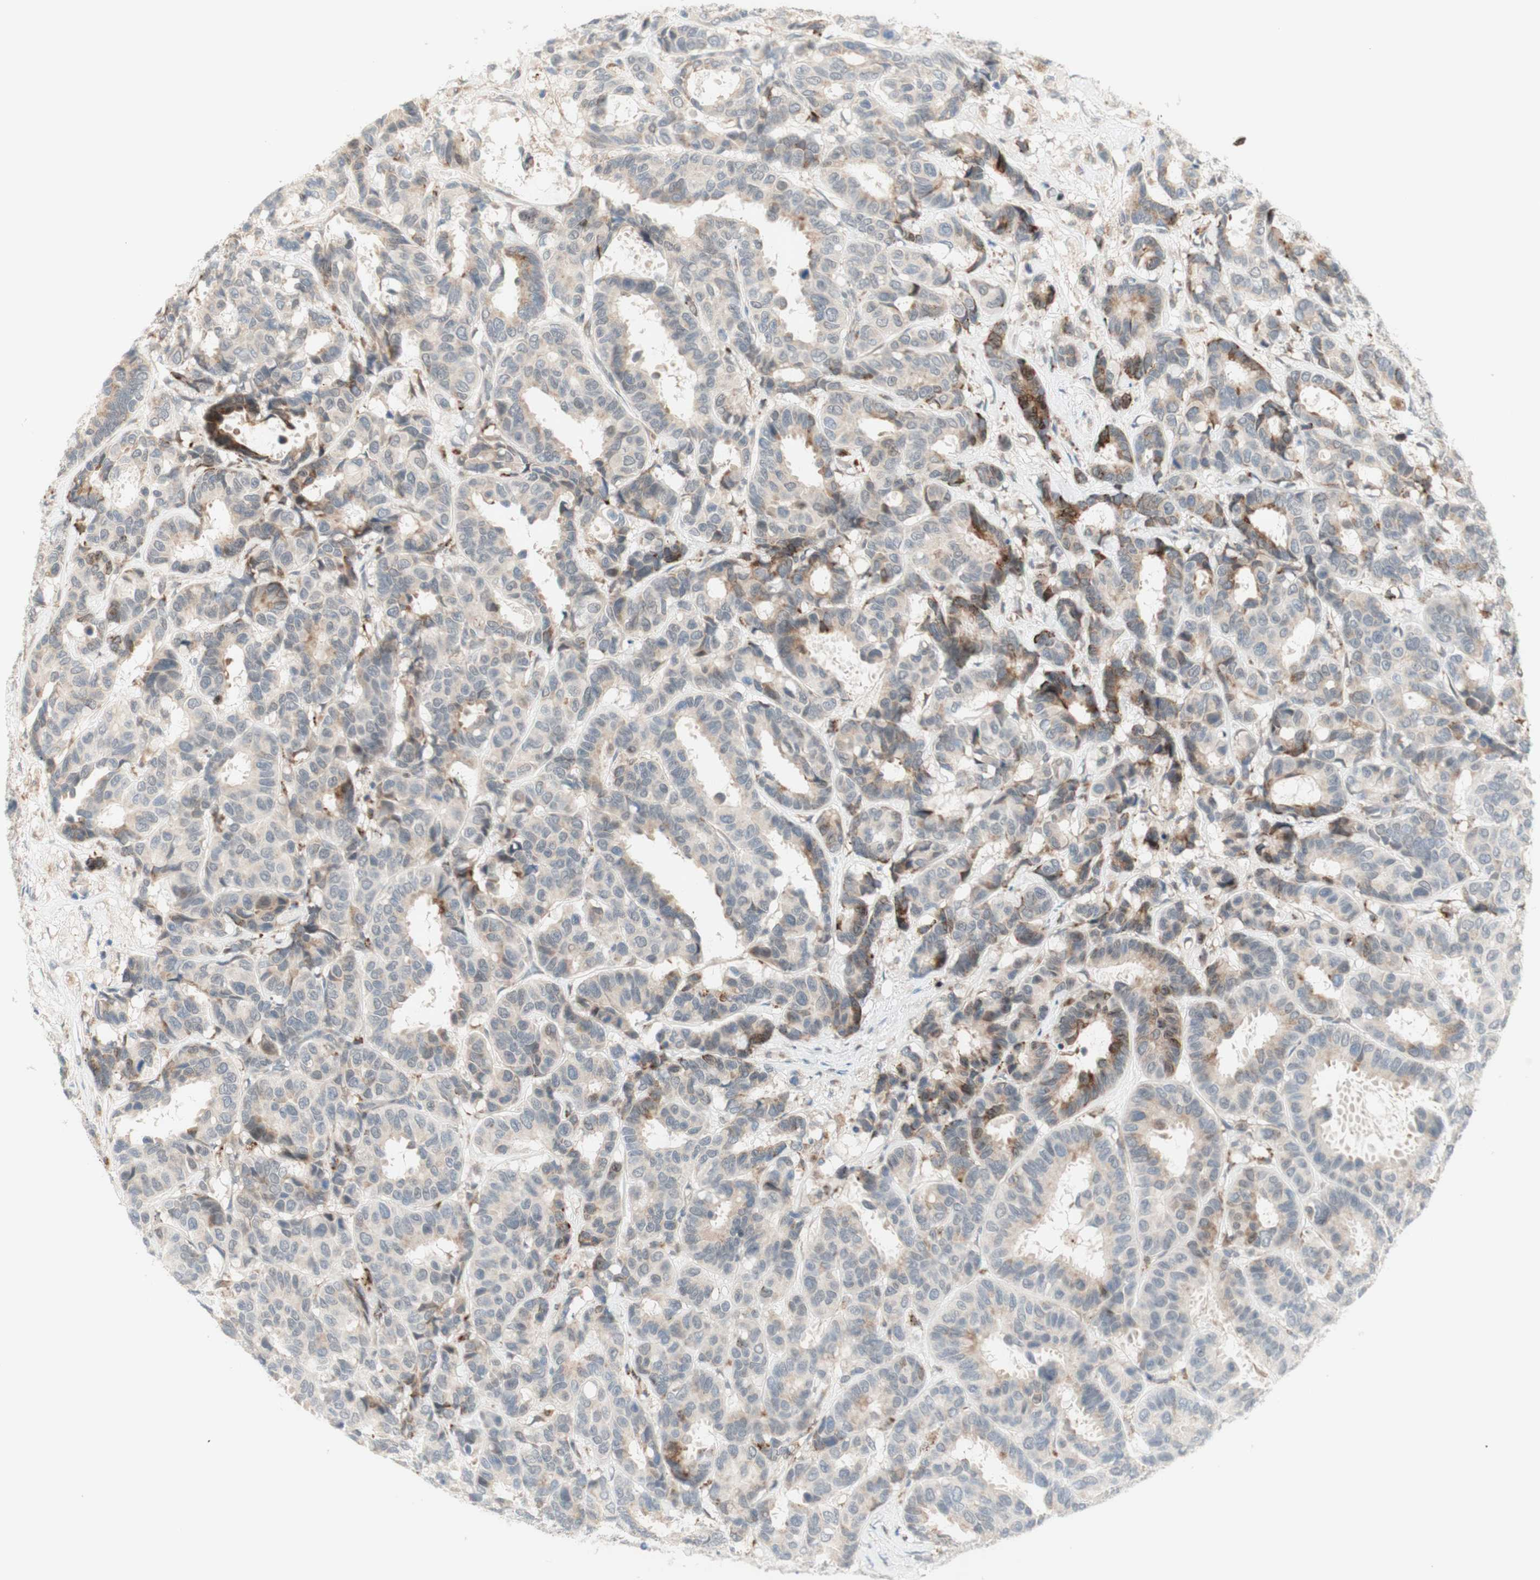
{"staining": {"intensity": "strong", "quantity": "<25%", "location": "cytoplasmic/membranous"}, "tissue": "breast cancer", "cell_type": "Tumor cells", "image_type": "cancer", "snomed": [{"axis": "morphology", "description": "Duct carcinoma"}, {"axis": "topography", "description": "Breast"}], "caption": "This image reveals immunohistochemistry staining of human breast intraductal carcinoma, with medium strong cytoplasmic/membranous positivity in about <25% of tumor cells.", "gene": "GAPT", "patient": {"sex": "female", "age": 87}}